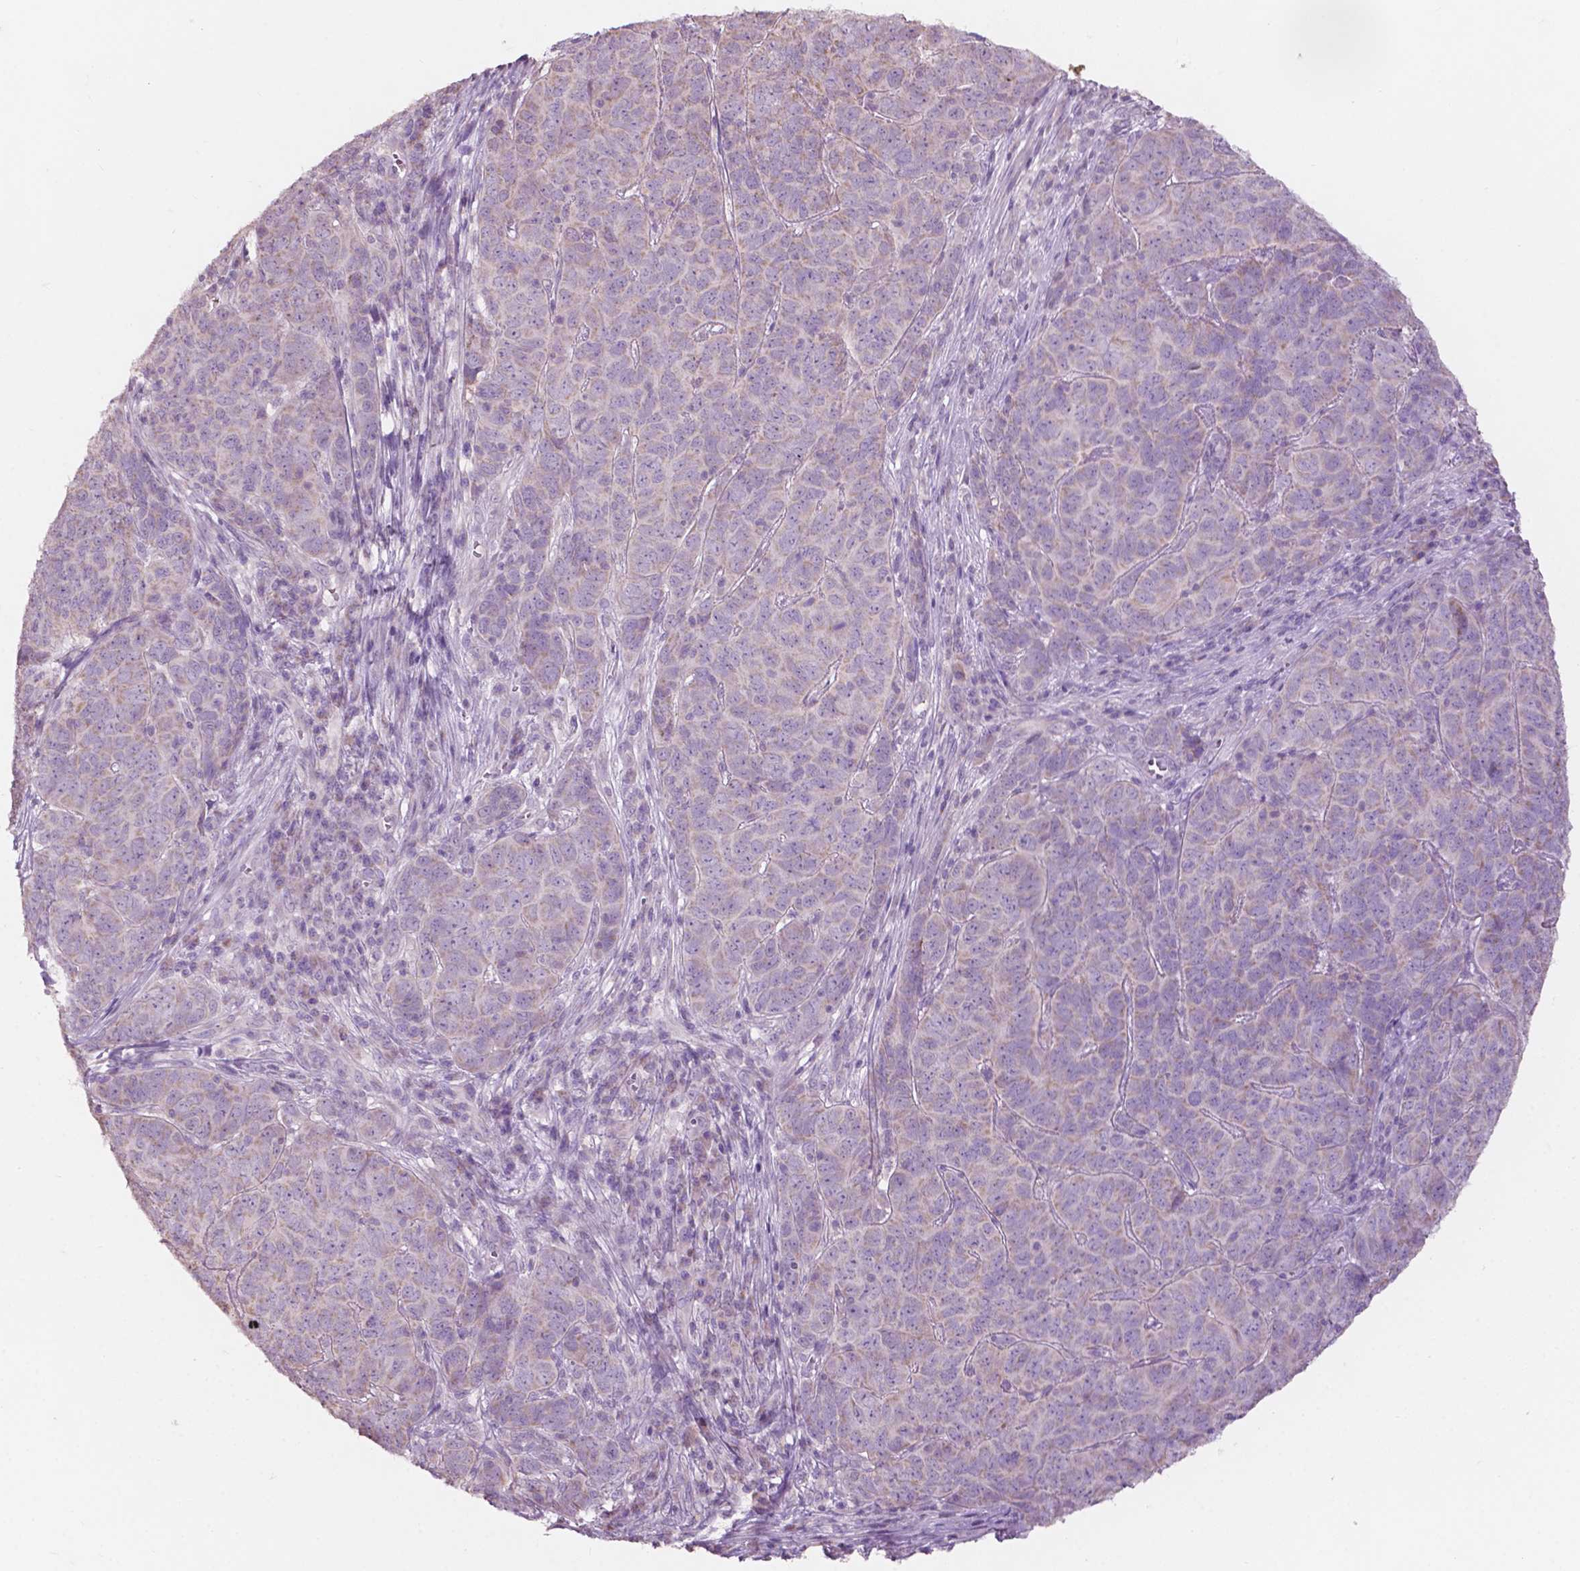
{"staining": {"intensity": "negative", "quantity": "none", "location": "none"}, "tissue": "skin cancer", "cell_type": "Tumor cells", "image_type": "cancer", "snomed": [{"axis": "morphology", "description": "Squamous cell carcinoma, NOS"}, {"axis": "topography", "description": "Skin"}, {"axis": "topography", "description": "Anal"}], "caption": "Tumor cells are negative for protein expression in human skin squamous cell carcinoma.", "gene": "NDUFS1", "patient": {"sex": "female", "age": 51}}